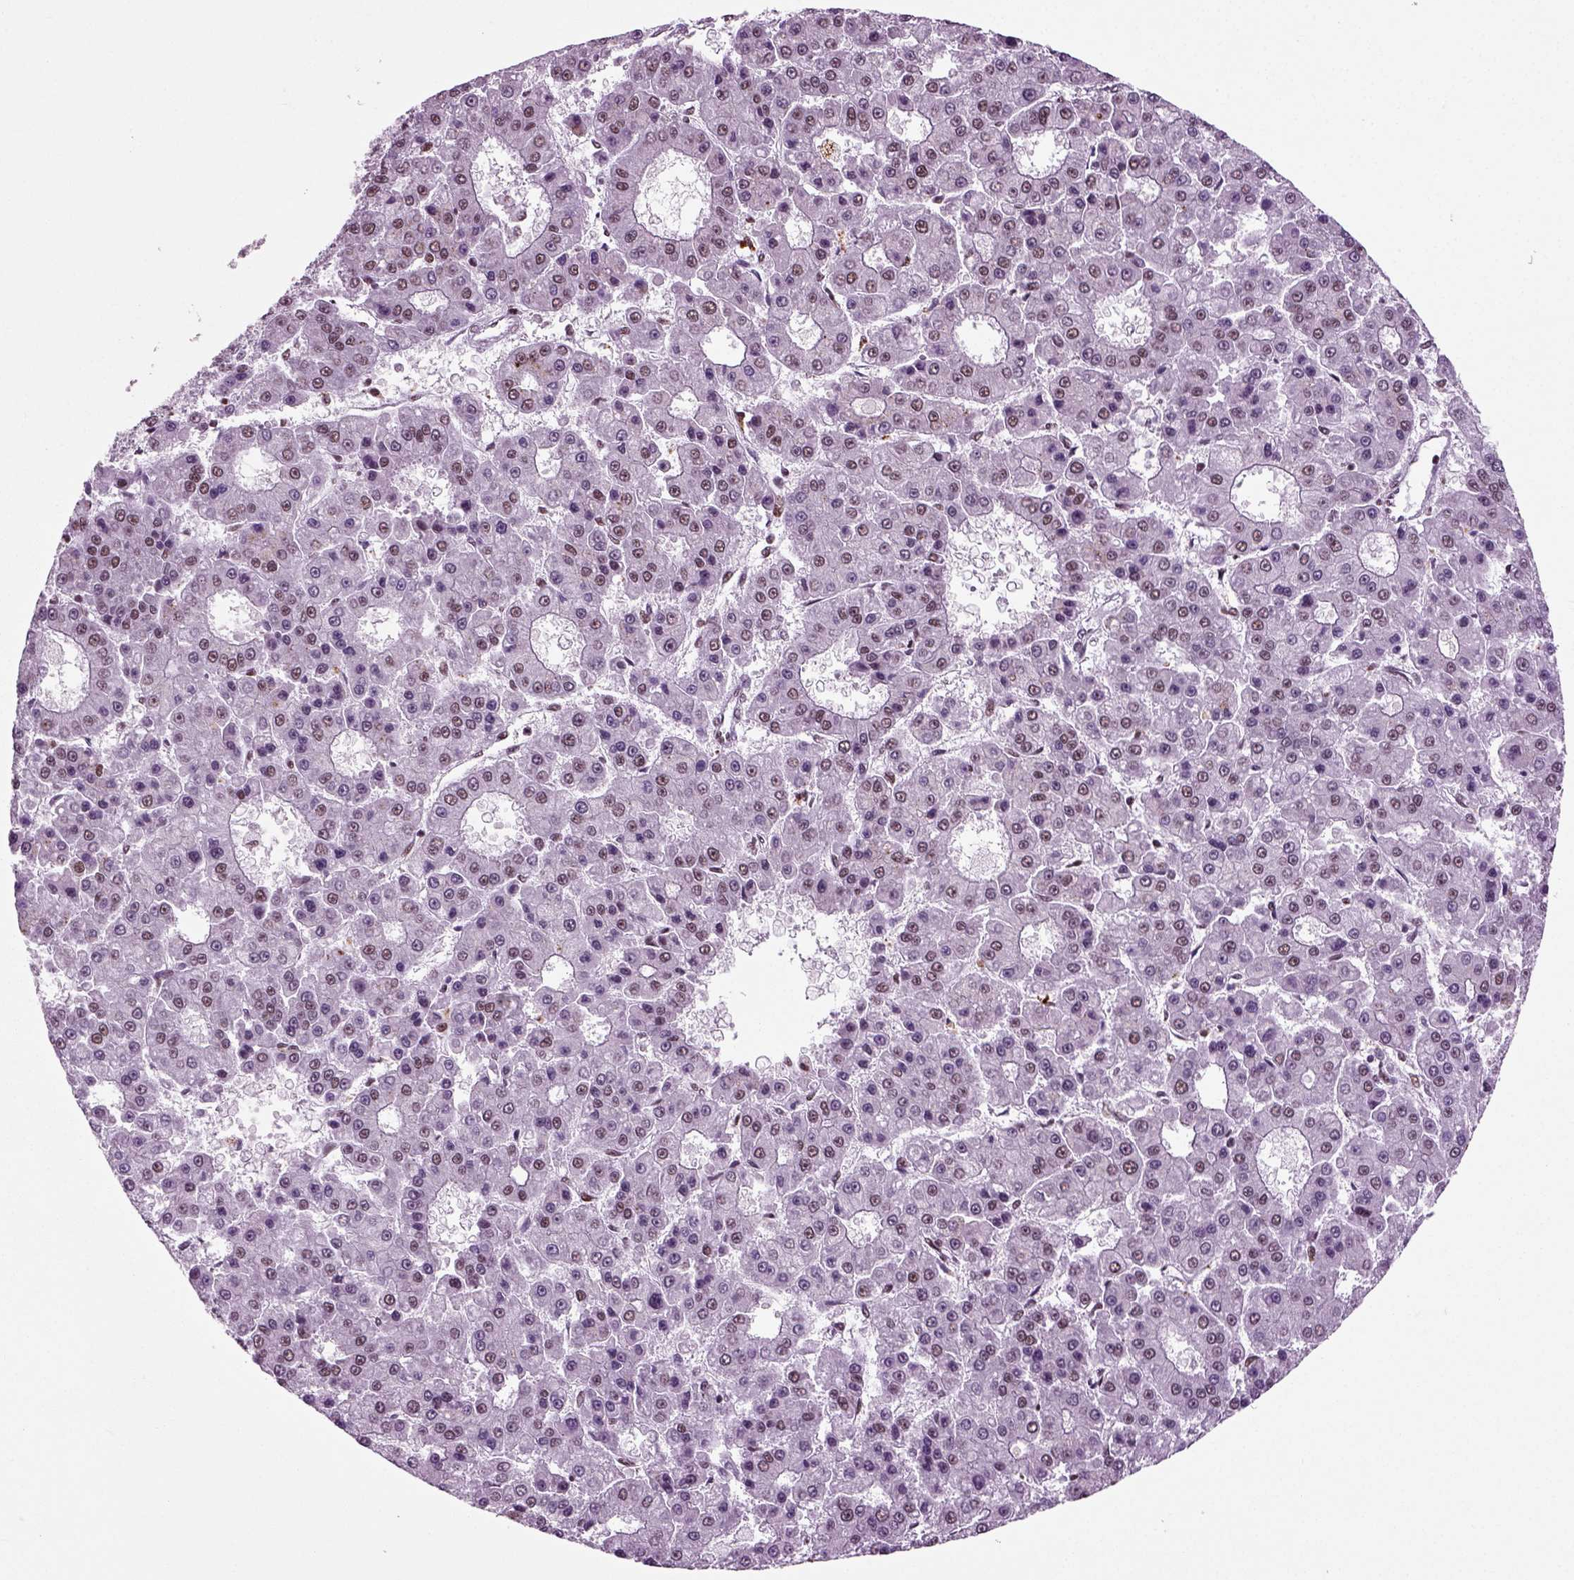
{"staining": {"intensity": "weak", "quantity": "<25%", "location": "nuclear"}, "tissue": "liver cancer", "cell_type": "Tumor cells", "image_type": "cancer", "snomed": [{"axis": "morphology", "description": "Carcinoma, Hepatocellular, NOS"}, {"axis": "topography", "description": "Liver"}], "caption": "Tumor cells show no significant positivity in liver cancer (hepatocellular carcinoma).", "gene": "RCOR3", "patient": {"sex": "male", "age": 70}}